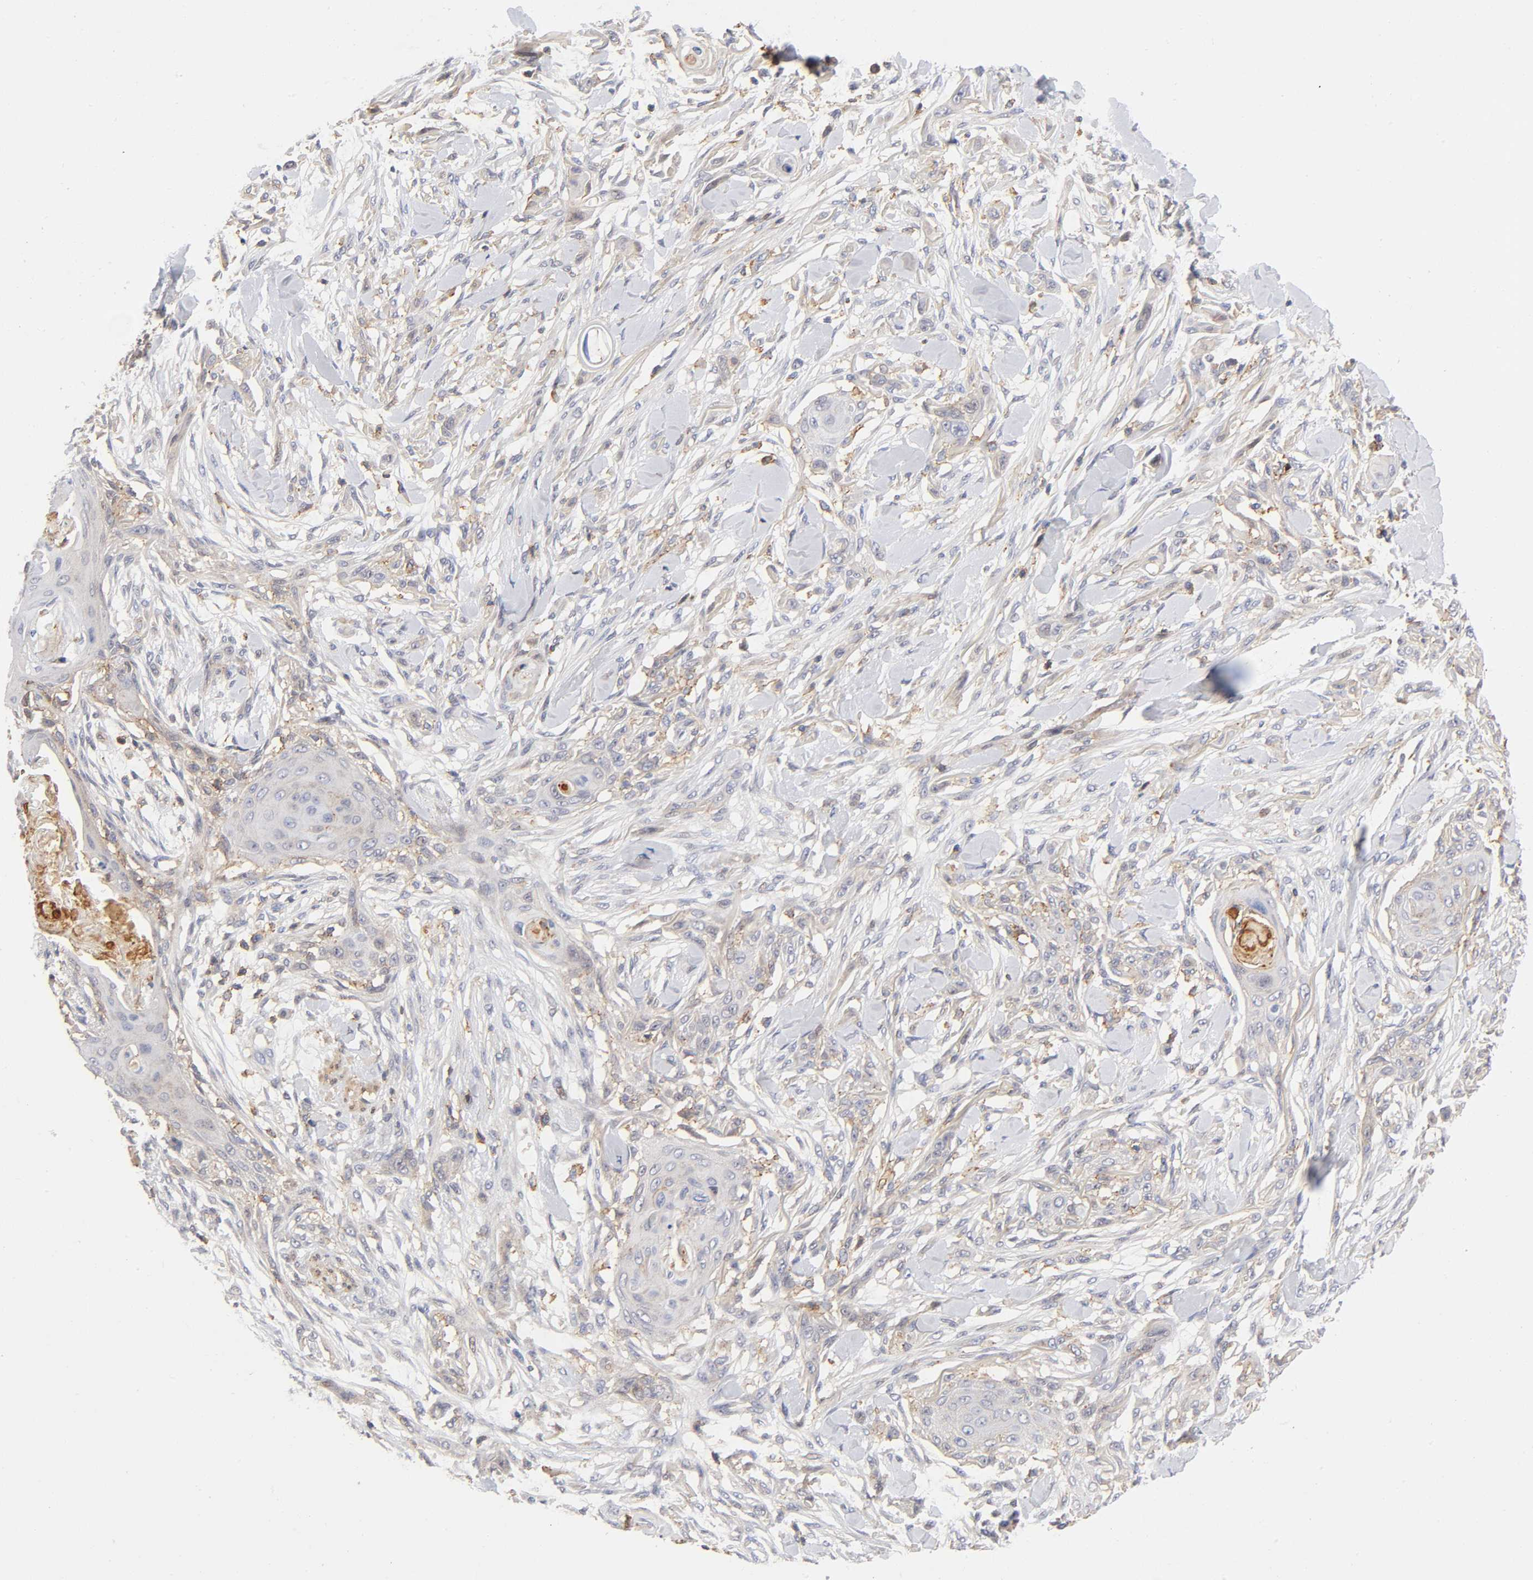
{"staining": {"intensity": "weak", "quantity": "25%-75%", "location": "cytoplasmic/membranous"}, "tissue": "skin cancer", "cell_type": "Tumor cells", "image_type": "cancer", "snomed": [{"axis": "morphology", "description": "Squamous cell carcinoma, NOS"}, {"axis": "topography", "description": "Skin"}], "caption": "Skin cancer (squamous cell carcinoma) was stained to show a protein in brown. There is low levels of weak cytoplasmic/membranous staining in approximately 25%-75% of tumor cells. (brown staining indicates protein expression, while blue staining denotes nuclei).", "gene": "ANXA7", "patient": {"sex": "female", "age": 59}}